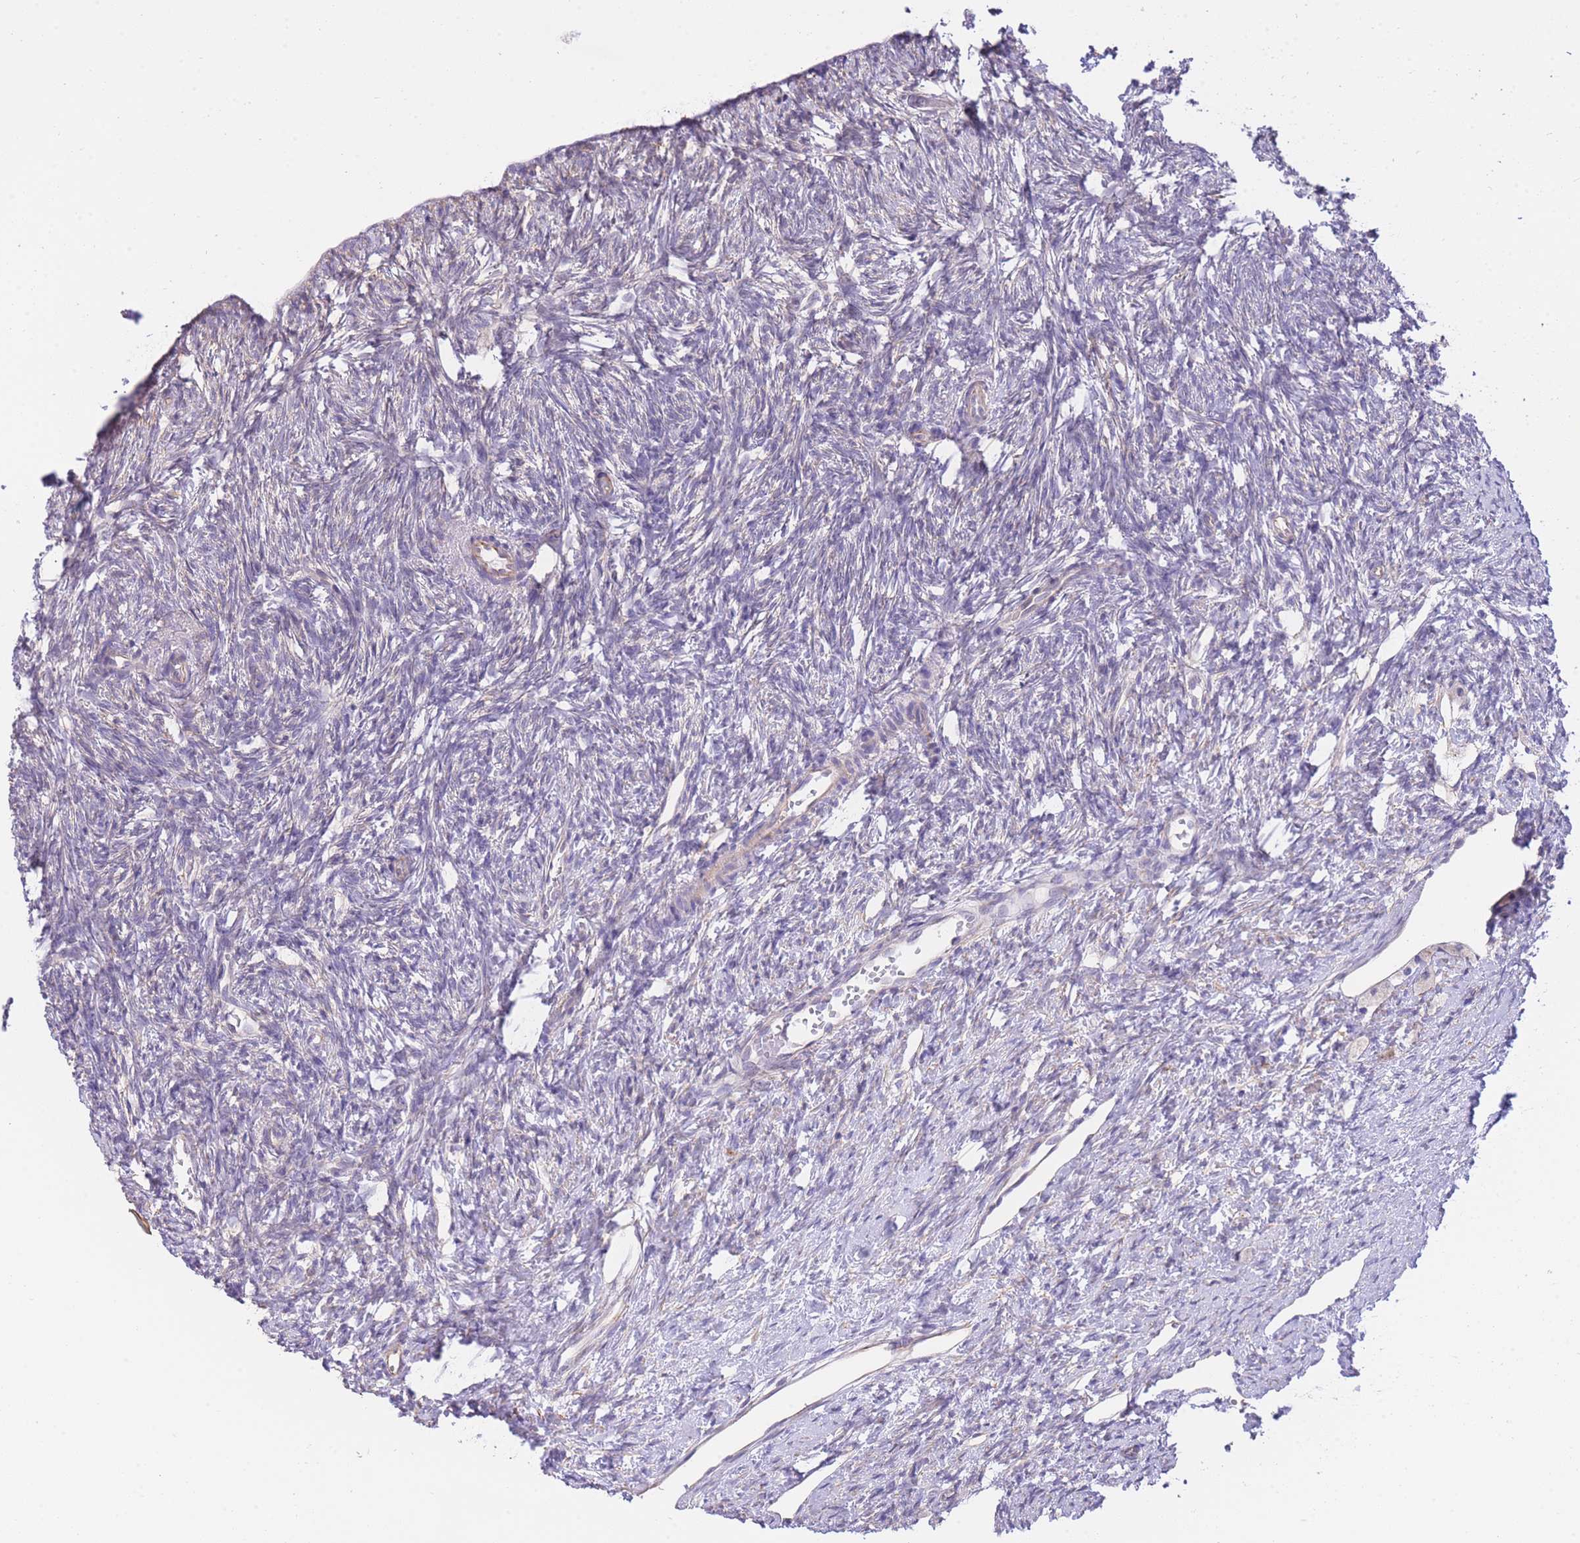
{"staining": {"intensity": "negative", "quantity": "none", "location": "none"}, "tissue": "ovary", "cell_type": "Ovarian stroma cells", "image_type": "normal", "snomed": [{"axis": "morphology", "description": "Normal tissue, NOS"}, {"axis": "topography", "description": "Ovary"}], "caption": "Ovarian stroma cells show no significant protein expression in unremarkable ovary. (DAB (3,3'-diaminobenzidine) immunohistochemistry with hematoxylin counter stain).", "gene": "CTBP1", "patient": {"sex": "female", "age": 51}}